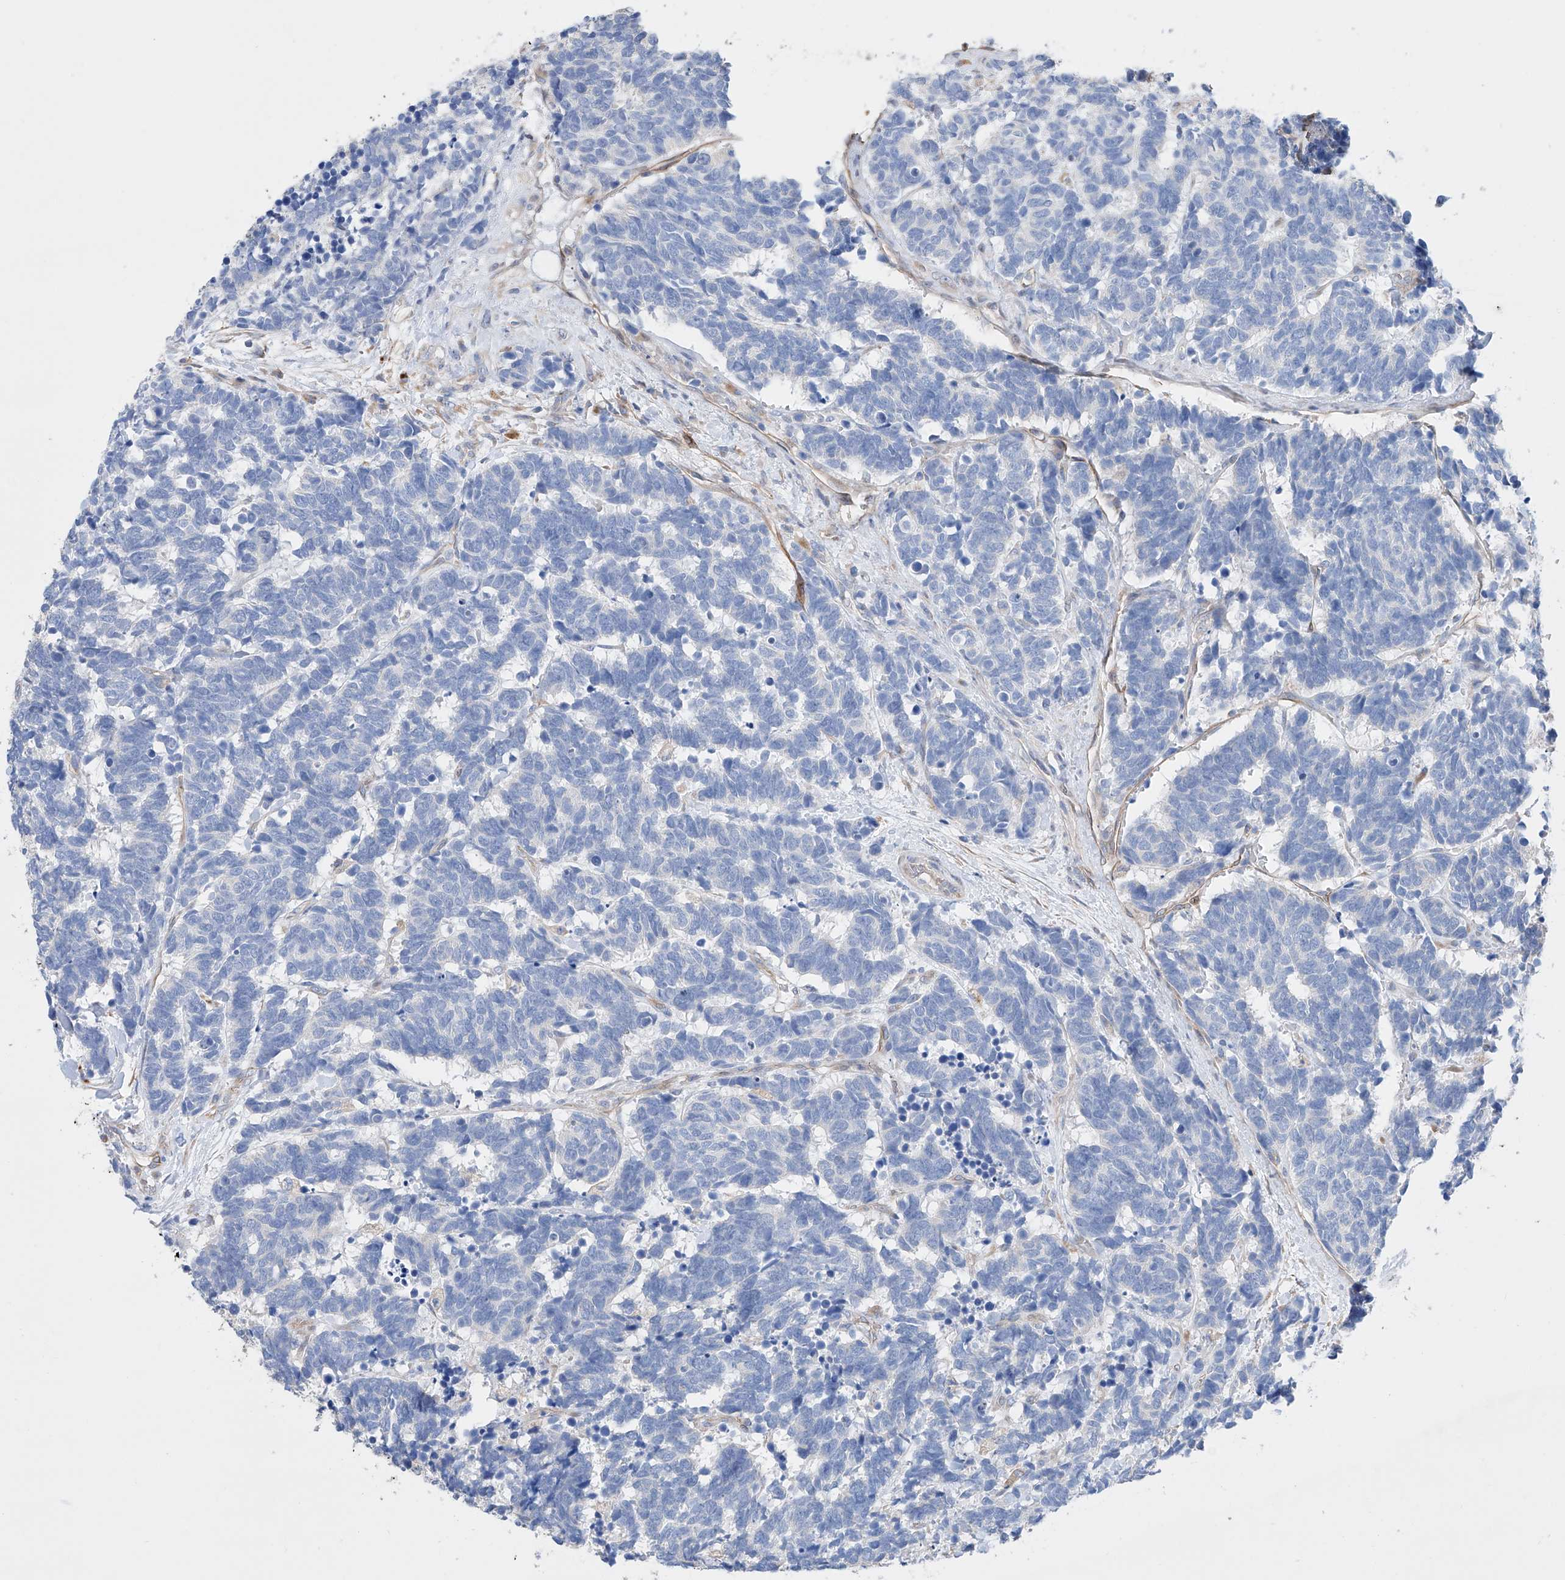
{"staining": {"intensity": "negative", "quantity": "none", "location": "none"}, "tissue": "carcinoid", "cell_type": "Tumor cells", "image_type": "cancer", "snomed": [{"axis": "morphology", "description": "Carcinoma, NOS"}, {"axis": "morphology", "description": "Carcinoid, malignant, NOS"}, {"axis": "topography", "description": "Urinary bladder"}], "caption": "Immunohistochemical staining of human carcinoma exhibits no significant expression in tumor cells. (DAB immunohistochemistry (IHC), high magnification).", "gene": "AFG1L", "patient": {"sex": "male", "age": 57}}